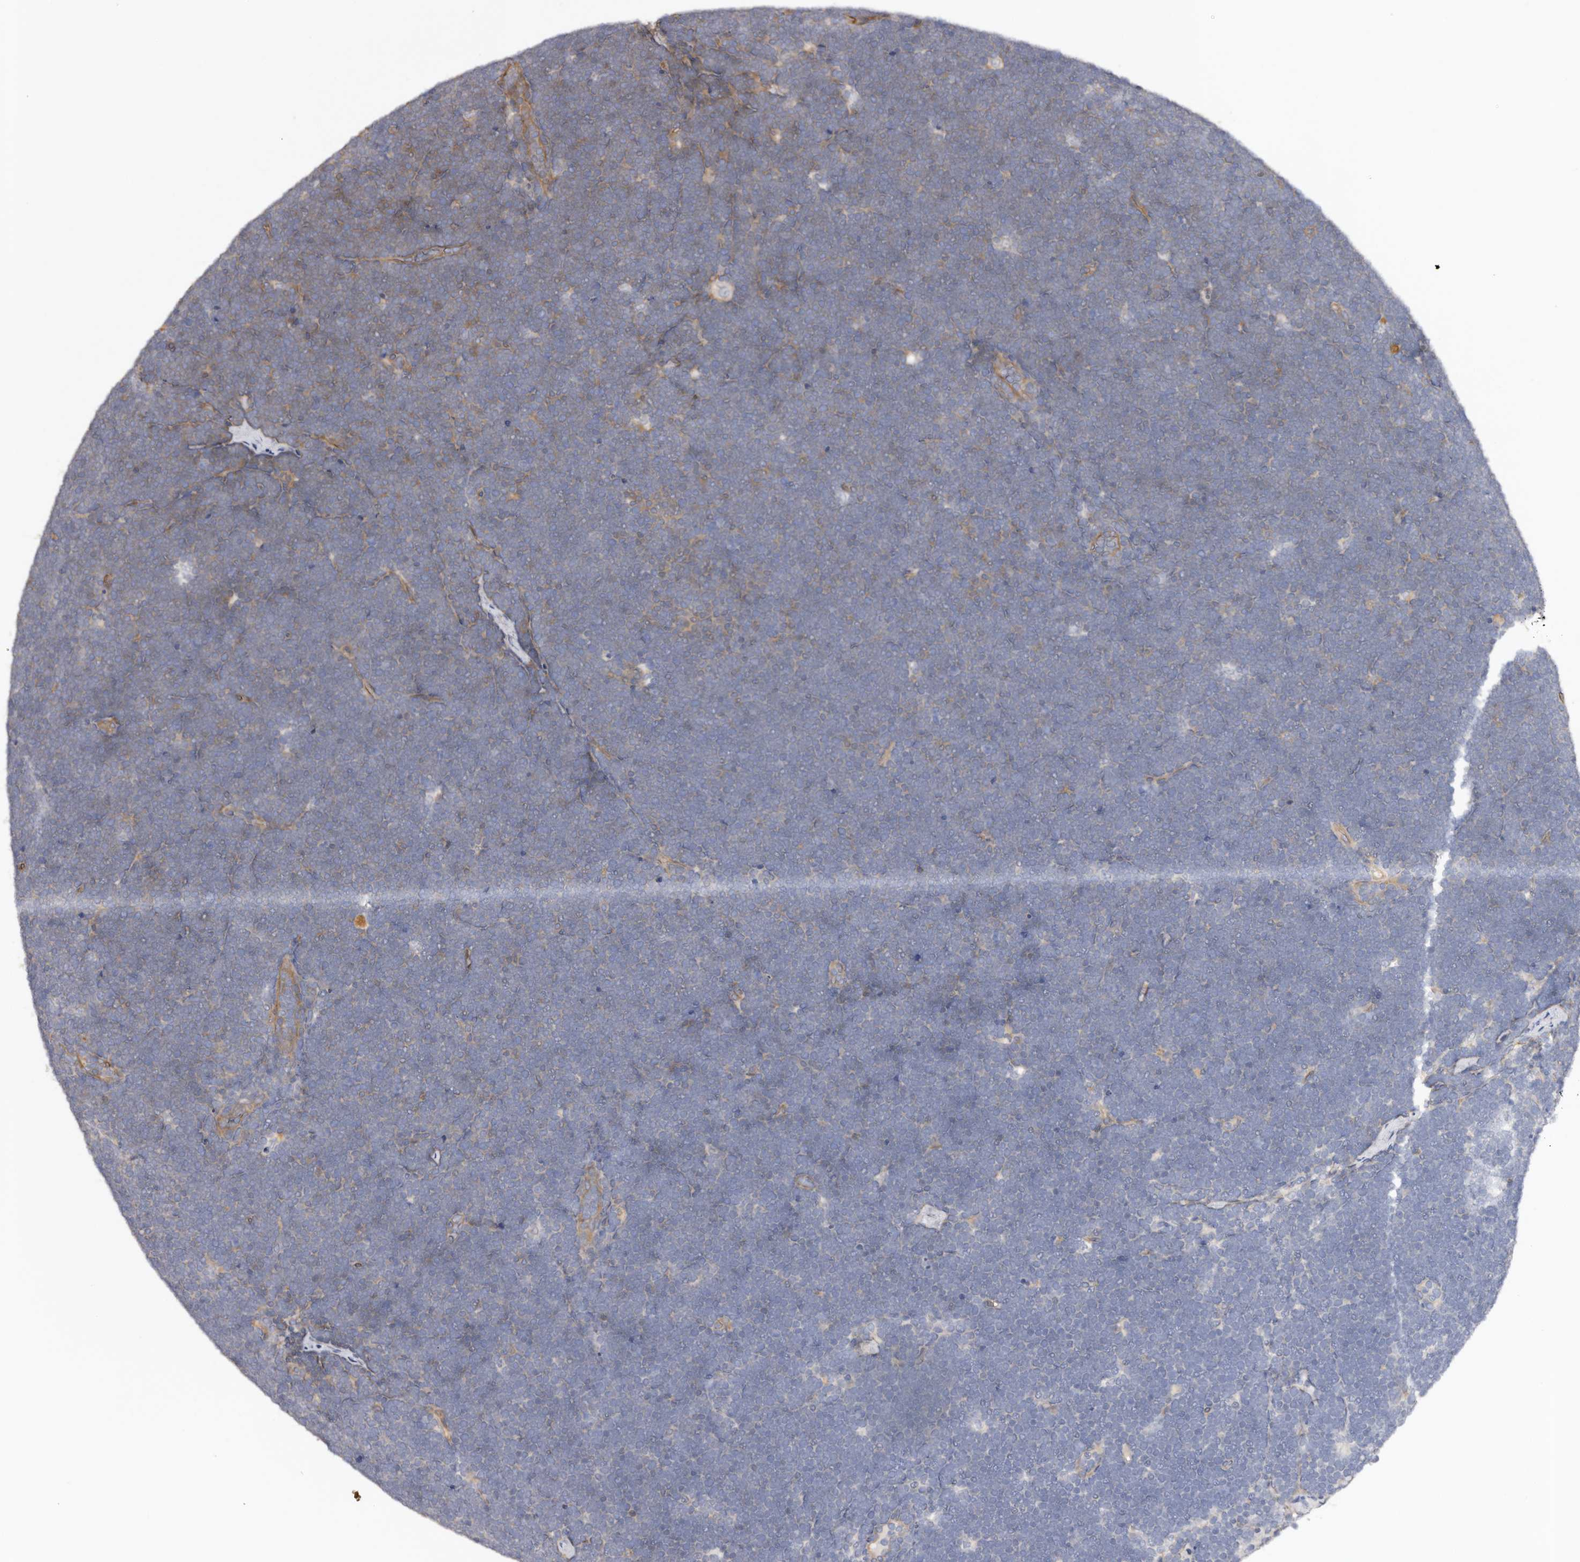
{"staining": {"intensity": "negative", "quantity": "none", "location": "none"}, "tissue": "lymphoma", "cell_type": "Tumor cells", "image_type": "cancer", "snomed": [{"axis": "morphology", "description": "Malignant lymphoma, non-Hodgkin's type, High grade"}, {"axis": "topography", "description": "Lymph node"}], "caption": "Immunohistochemistry (IHC) image of neoplastic tissue: human lymphoma stained with DAB (3,3'-diaminobenzidine) demonstrates no significant protein positivity in tumor cells.", "gene": "GTPBP1", "patient": {"sex": "male", "age": 13}}